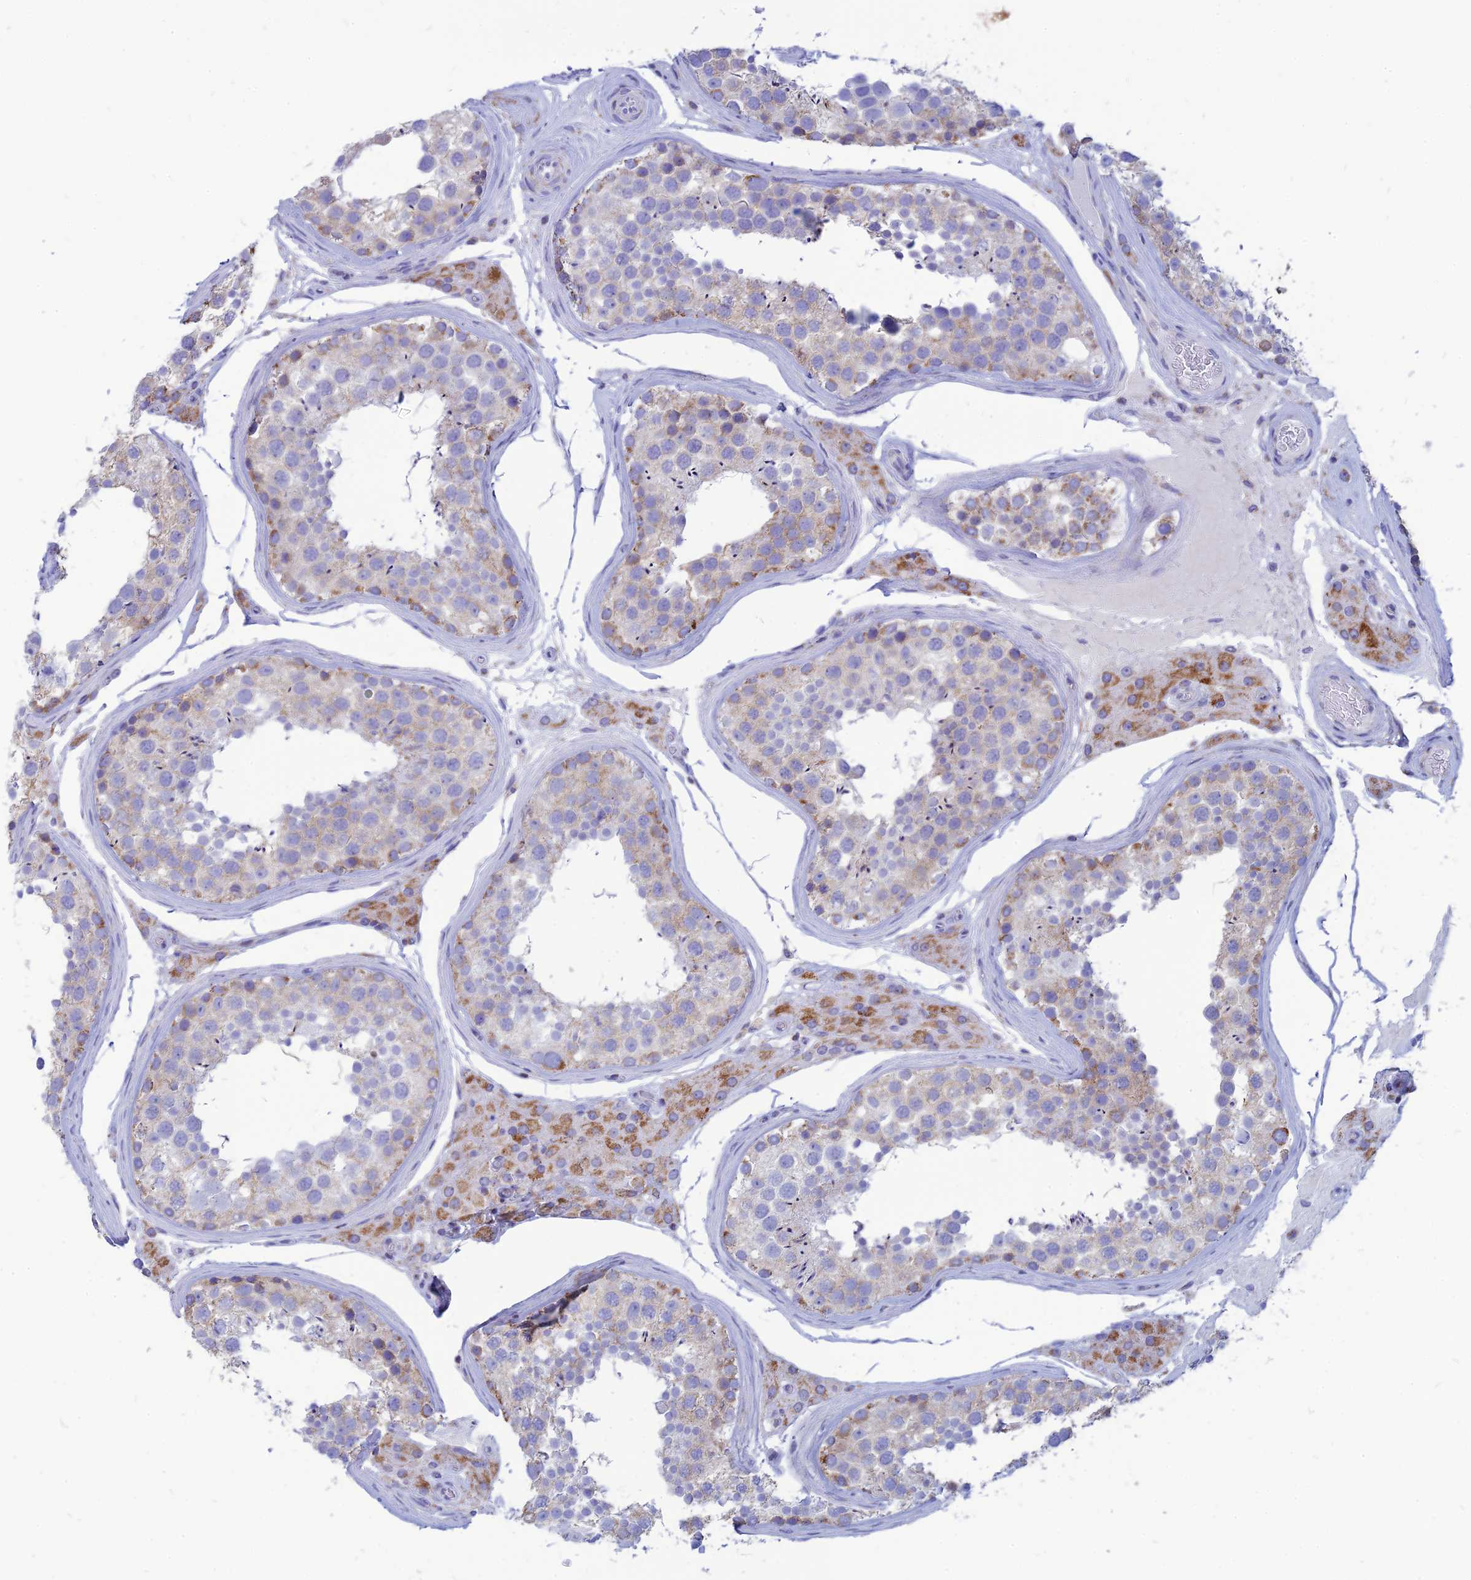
{"staining": {"intensity": "moderate", "quantity": "<25%", "location": "cytoplasmic/membranous"}, "tissue": "testis", "cell_type": "Cells in seminiferous ducts", "image_type": "normal", "snomed": [{"axis": "morphology", "description": "Normal tissue, NOS"}, {"axis": "topography", "description": "Testis"}], "caption": "IHC photomicrograph of normal human testis stained for a protein (brown), which exhibits low levels of moderate cytoplasmic/membranous staining in approximately <25% of cells in seminiferous ducts.", "gene": "PACC1", "patient": {"sex": "male", "age": 46}}